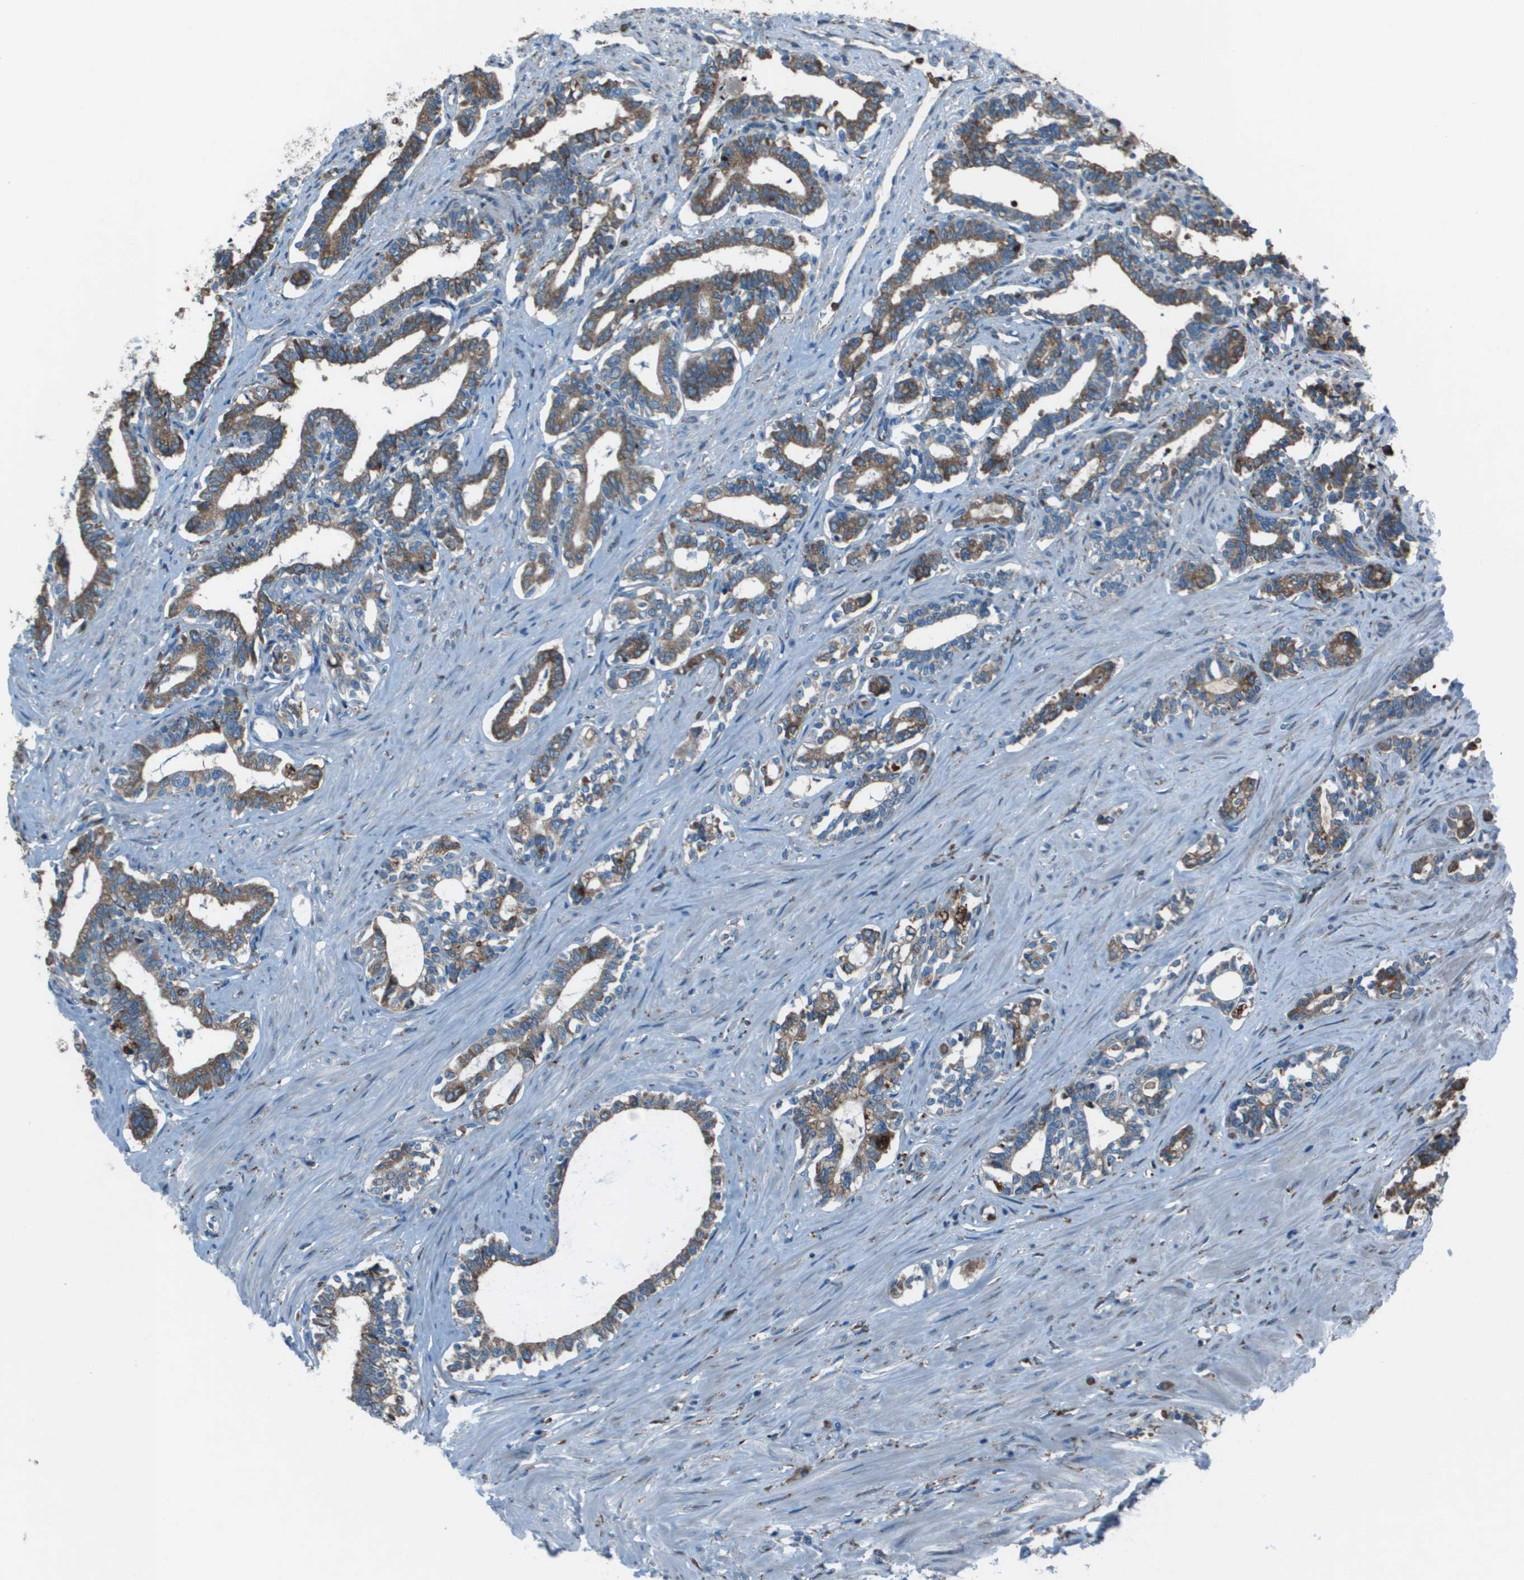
{"staining": {"intensity": "moderate", "quantity": ">75%", "location": "cytoplasmic/membranous"}, "tissue": "seminal vesicle", "cell_type": "Glandular cells", "image_type": "normal", "snomed": [{"axis": "morphology", "description": "Normal tissue, NOS"}, {"axis": "morphology", "description": "Adenocarcinoma, High grade"}, {"axis": "topography", "description": "Prostate"}, {"axis": "topography", "description": "Seminal veicle"}], "caption": "DAB immunohistochemical staining of benign seminal vesicle shows moderate cytoplasmic/membranous protein staining in about >75% of glandular cells. The staining is performed using DAB (3,3'-diaminobenzidine) brown chromogen to label protein expression. The nuclei are counter-stained blue using hematoxylin.", "gene": "UTS2", "patient": {"sex": "male", "age": 55}}